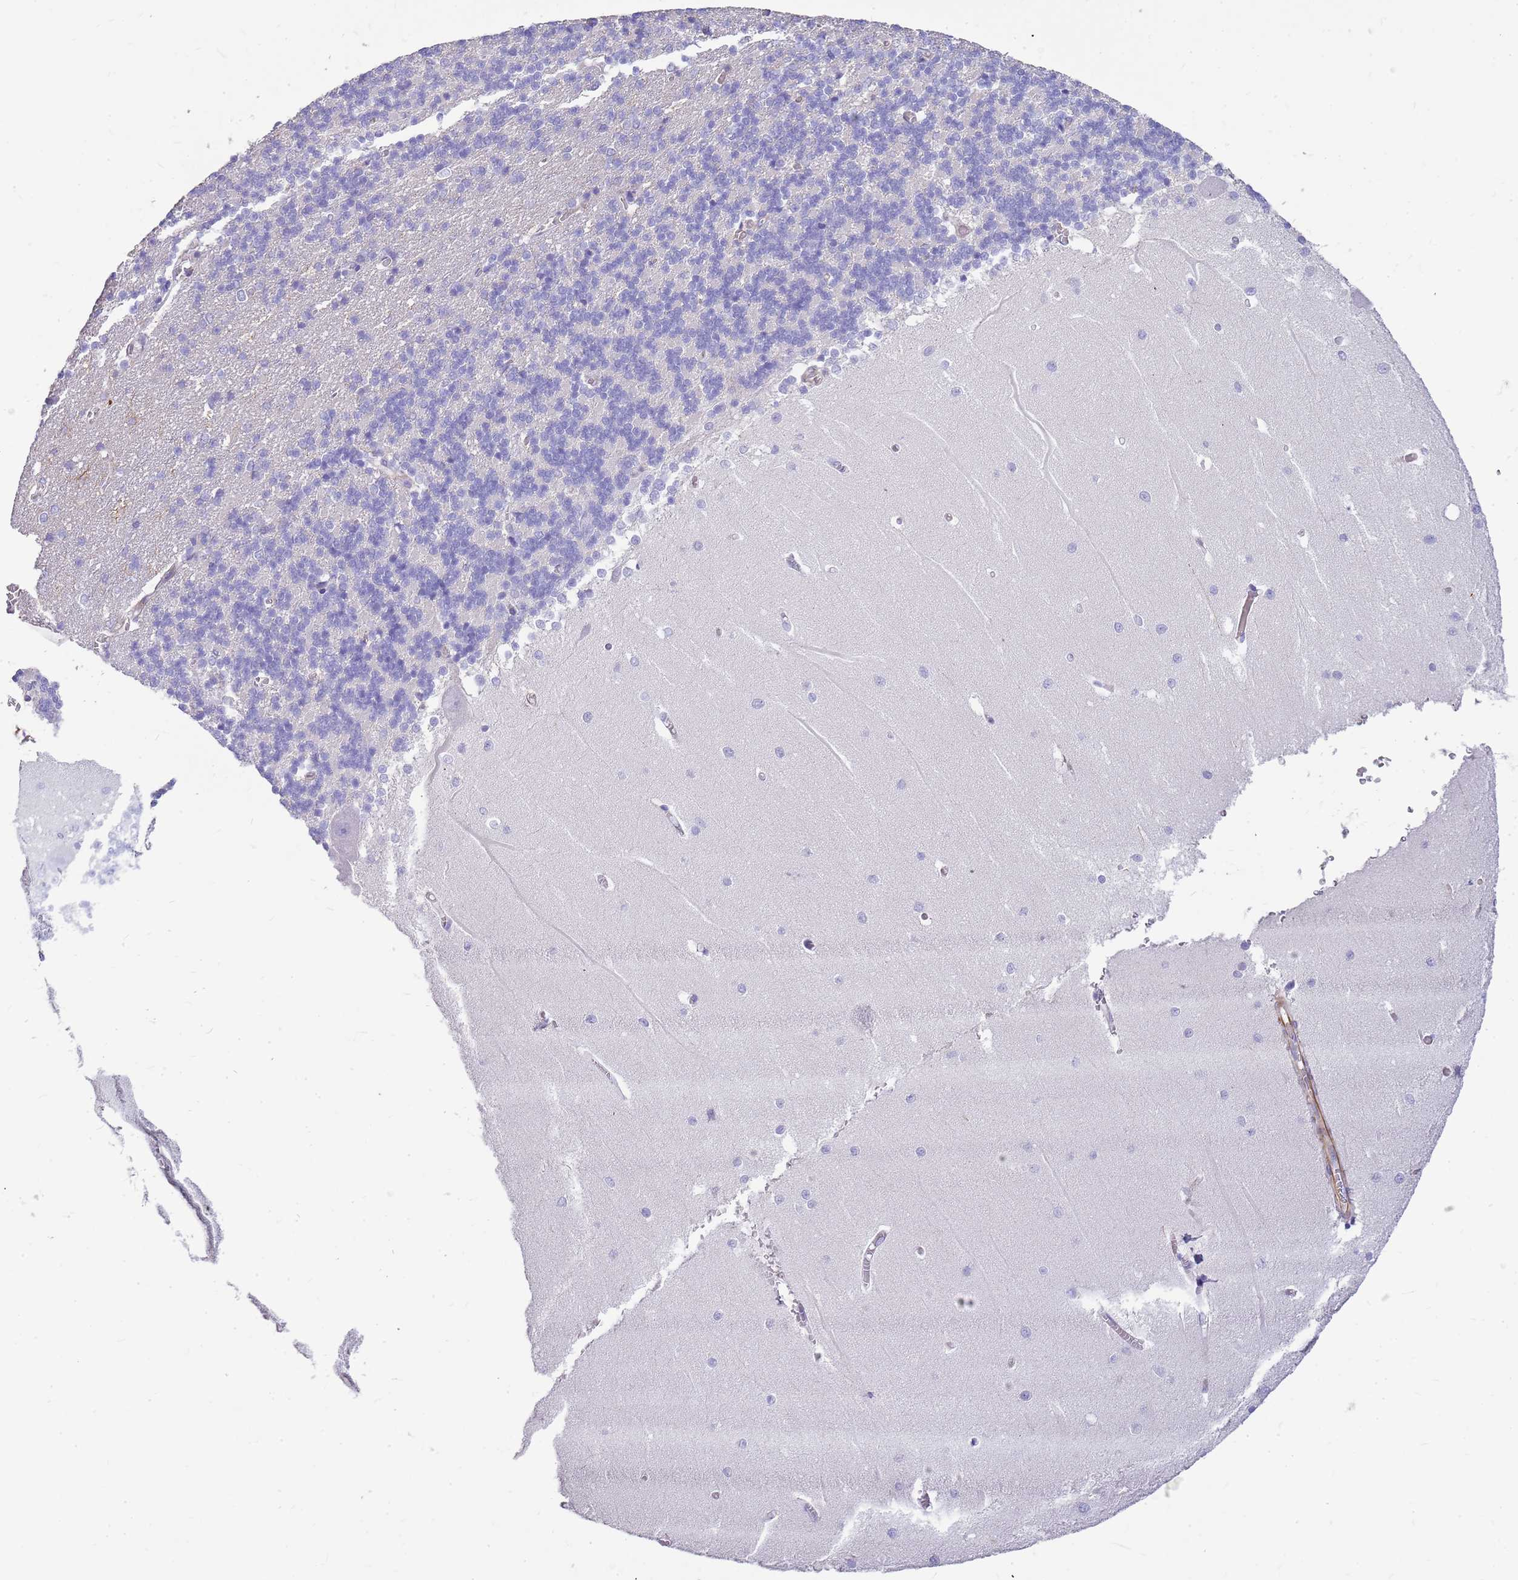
{"staining": {"intensity": "negative", "quantity": "none", "location": "none"}, "tissue": "cerebellum", "cell_type": "Cells in granular layer", "image_type": "normal", "snomed": [{"axis": "morphology", "description": "Normal tissue, NOS"}, {"axis": "topography", "description": "Cerebellum"}], "caption": "This is an immunohistochemistry (IHC) histopathology image of normal human cerebellum. There is no positivity in cells in granular layer.", "gene": "ZDHHC1", "patient": {"sex": "male", "age": 37}}